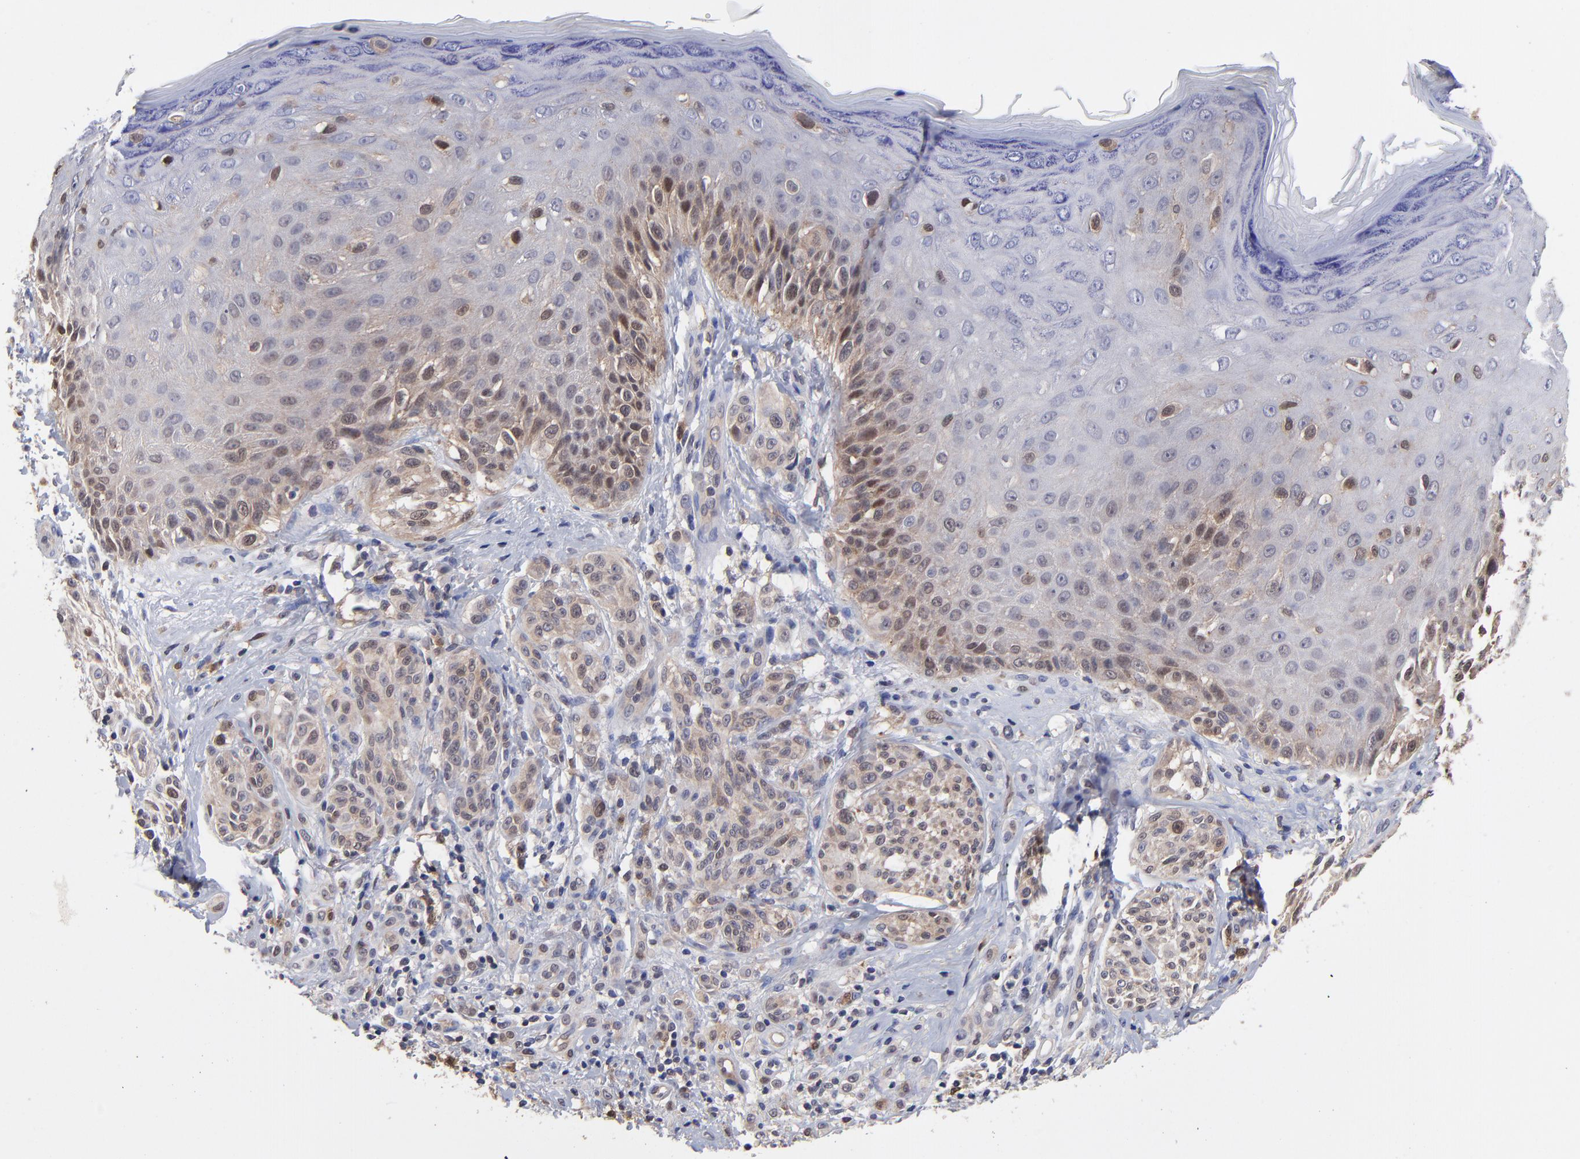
{"staining": {"intensity": "weak", "quantity": "25%-75%", "location": "cytoplasmic/membranous,nuclear"}, "tissue": "melanoma", "cell_type": "Tumor cells", "image_type": "cancer", "snomed": [{"axis": "morphology", "description": "Malignant melanoma, NOS"}, {"axis": "topography", "description": "Skin"}], "caption": "Approximately 25%-75% of tumor cells in human melanoma exhibit weak cytoplasmic/membranous and nuclear protein expression as visualized by brown immunohistochemical staining.", "gene": "DCTPP1", "patient": {"sex": "male", "age": 57}}